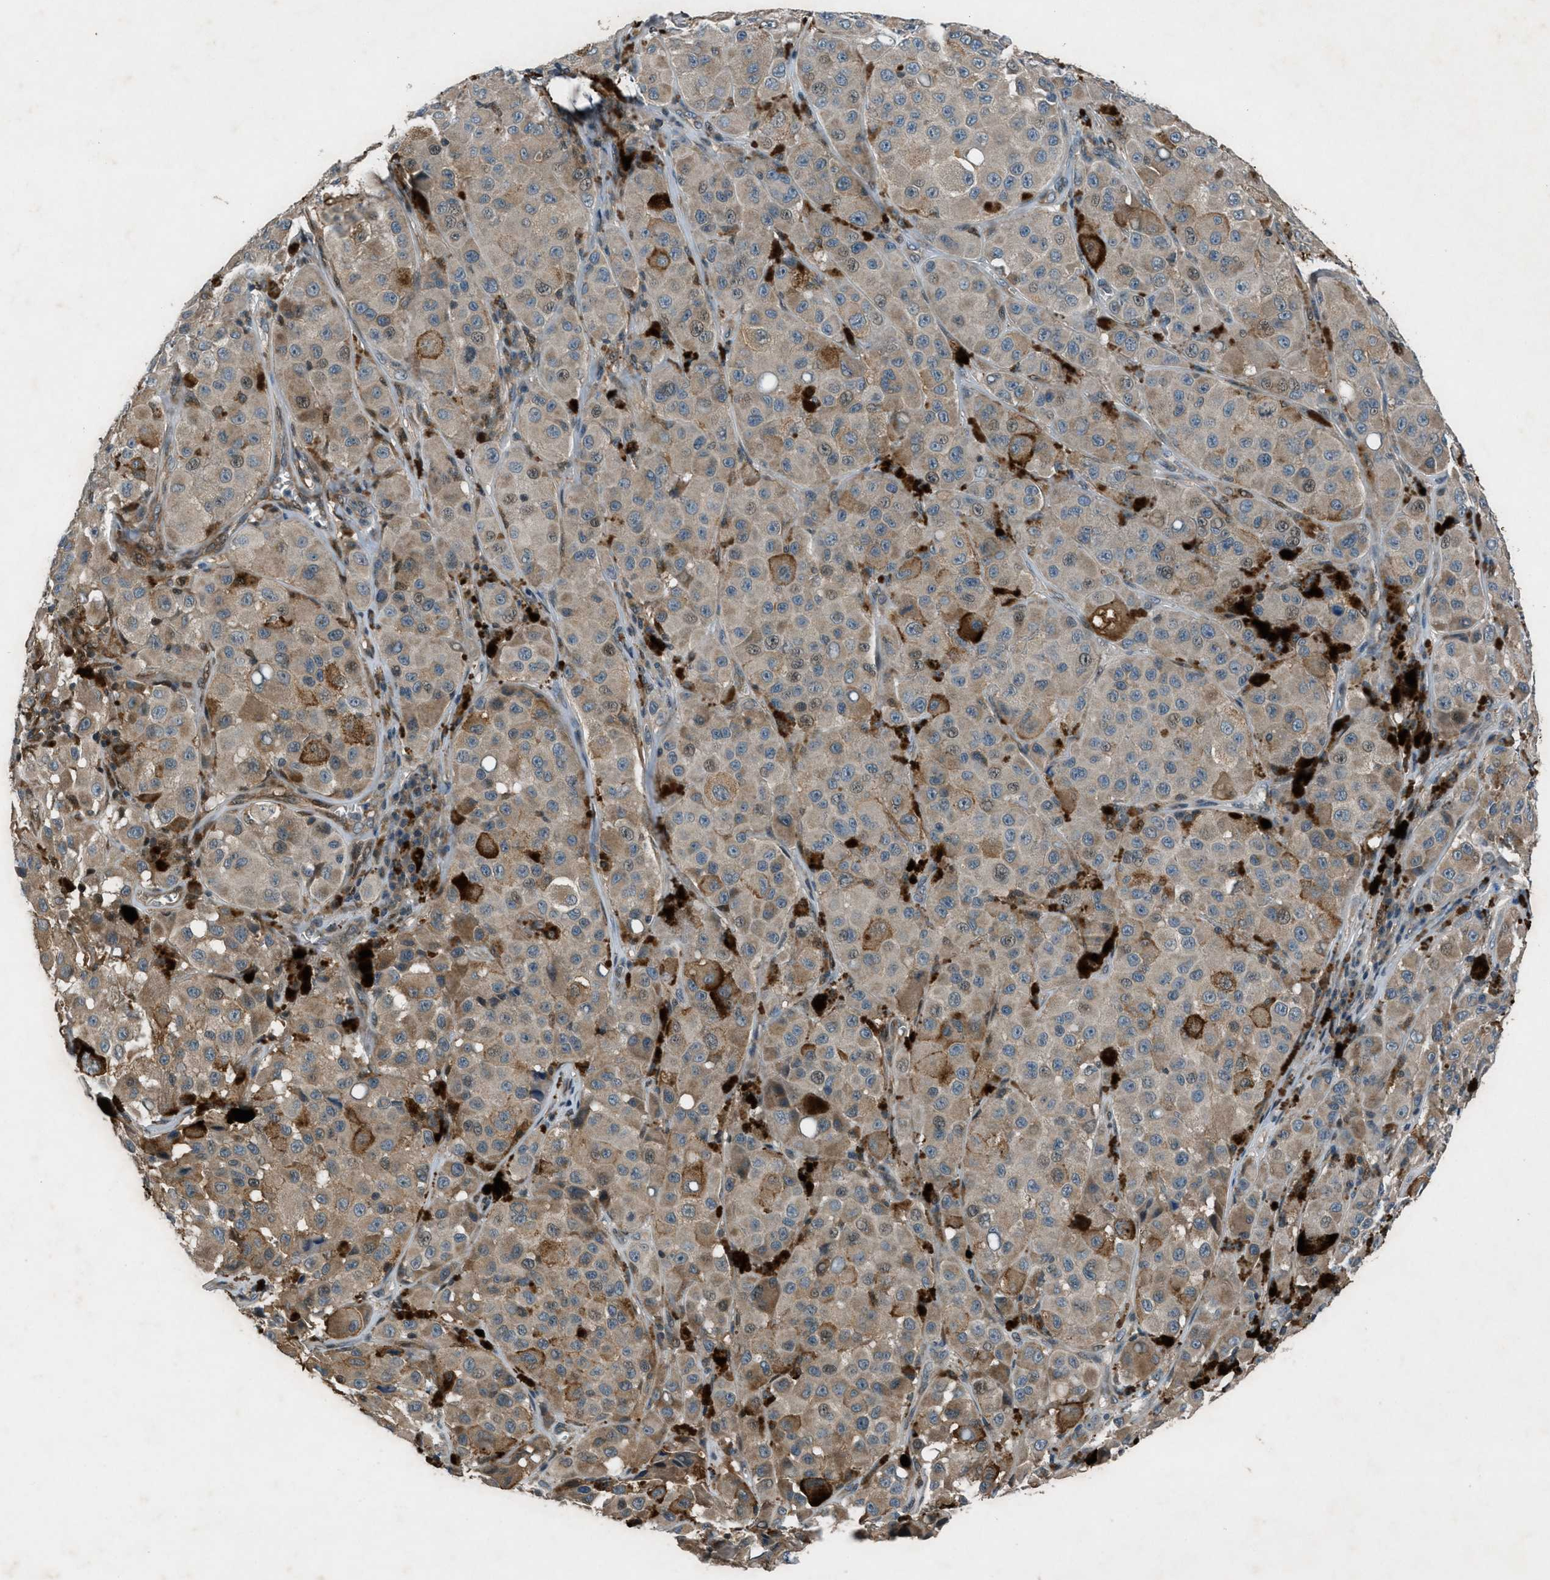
{"staining": {"intensity": "weak", "quantity": ">75%", "location": "cytoplasmic/membranous"}, "tissue": "melanoma", "cell_type": "Tumor cells", "image_type": "cancer", "snomed": [{"axis": "morphology", "description": "Malignant melanoma, NOS"}, {"axis": "topography", "description": "Skin"}], "caption": "DAB (3,3'-diaminobenzidine) immunohistochemical staining of human melanoma demonstrates weak cytoplasmic/membranous protein positivity in approximately >75% of tumor cells.", "gene": "EPSTI1", "patient": {"sex": "male", "age": 84}}